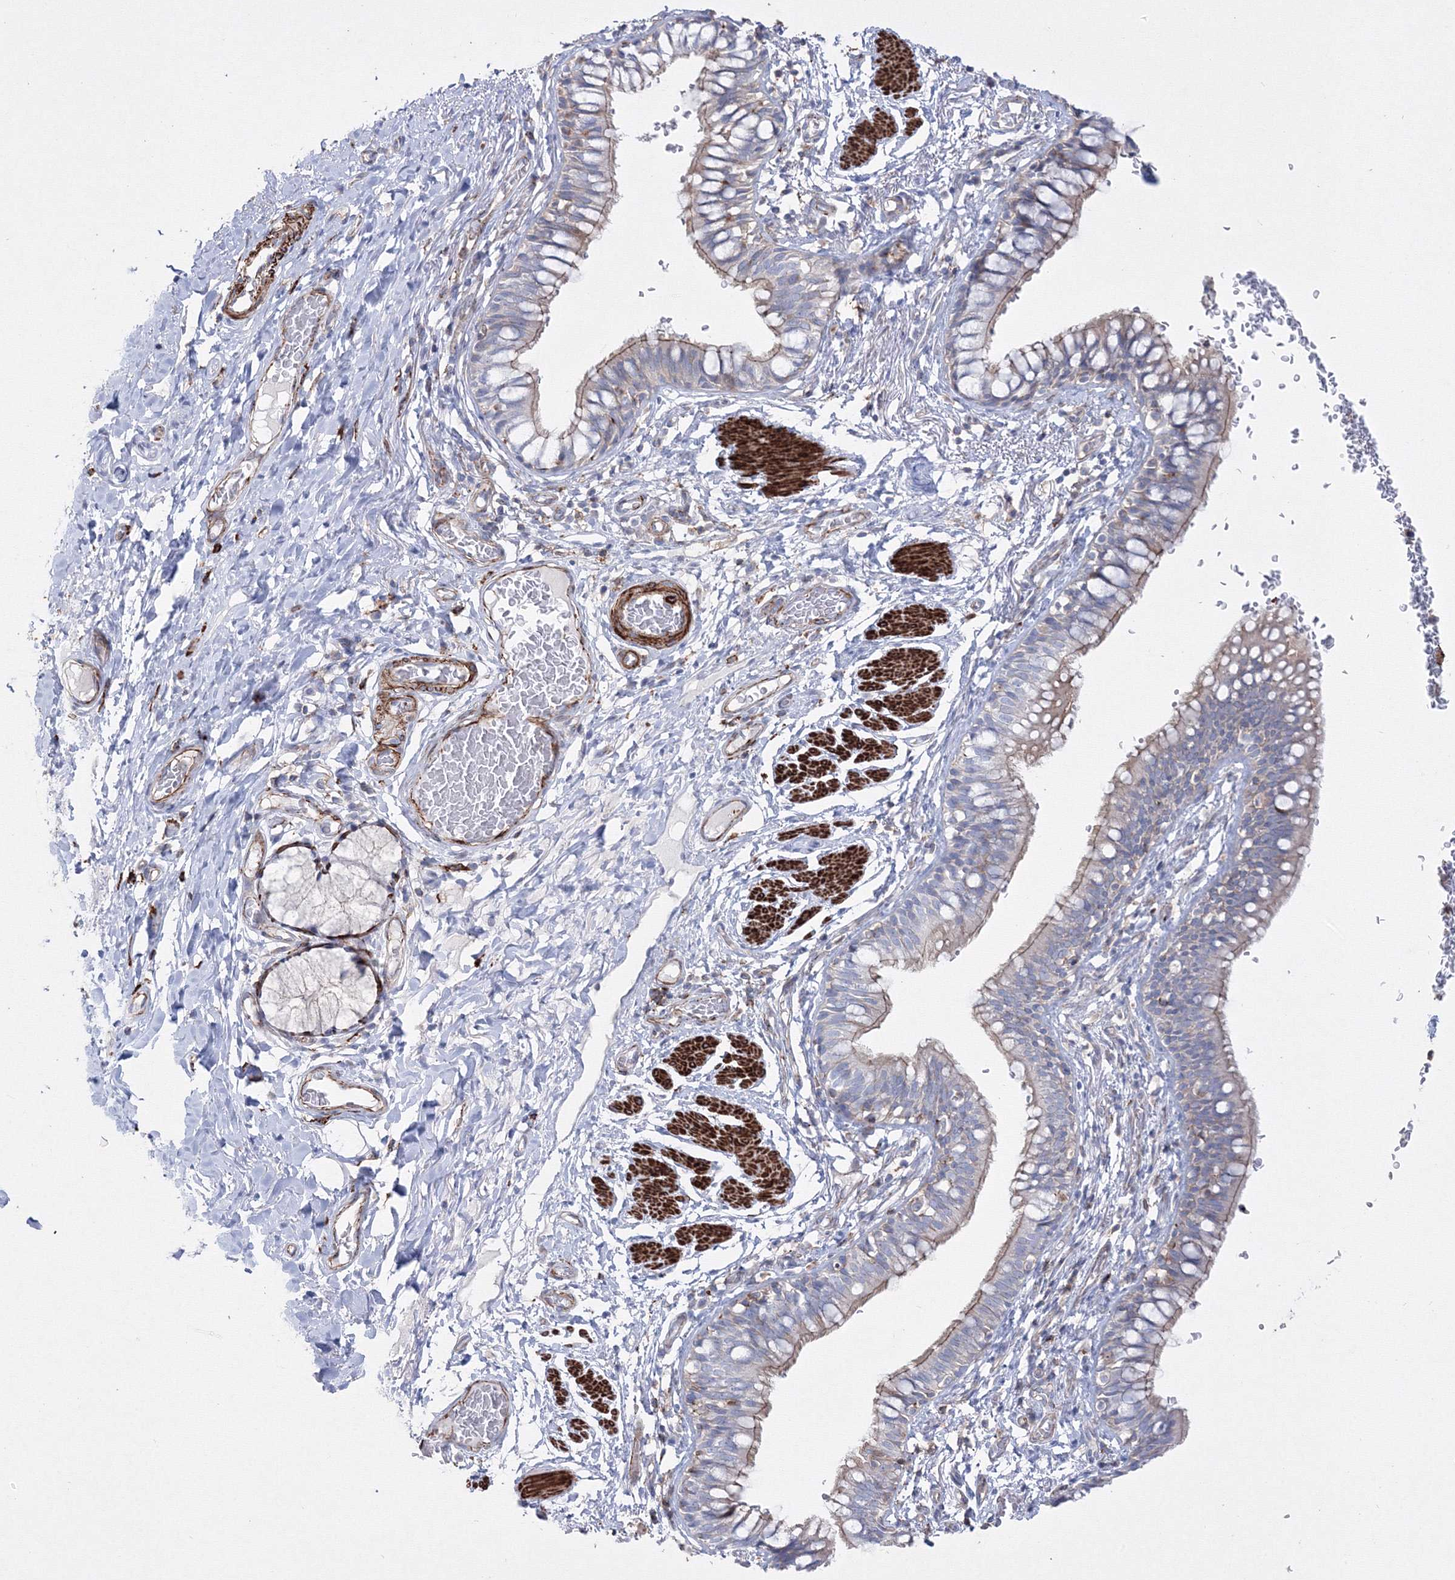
{"staining": {"intensity": "weak", "quantity": "25%-75%", "location": "cytoplasmic/membranous"}, "tissue": "bronchus", "cell_type": "Respiratory epithelial cells", "image_type": "normal", "snomed": [{"axis": "morphology", "description": "Normal tissue, NOS"}, {"axis": "topography", "description": "Cartilage tissue"}, {"axis": "topography", "description": "Bronchus"}], "caption": "A low amount of weak cytoplasmic/membranous staining is identified in approximately 25%-75% of respiratory epithelial cells in unremarkable bronchus. Using DAB (brown) and hematoxylin (blue) stains, captured at high magnification using brightfield microscopy.", "gene": "GPR82", "patient": {"sex": "female", "age": 36}}